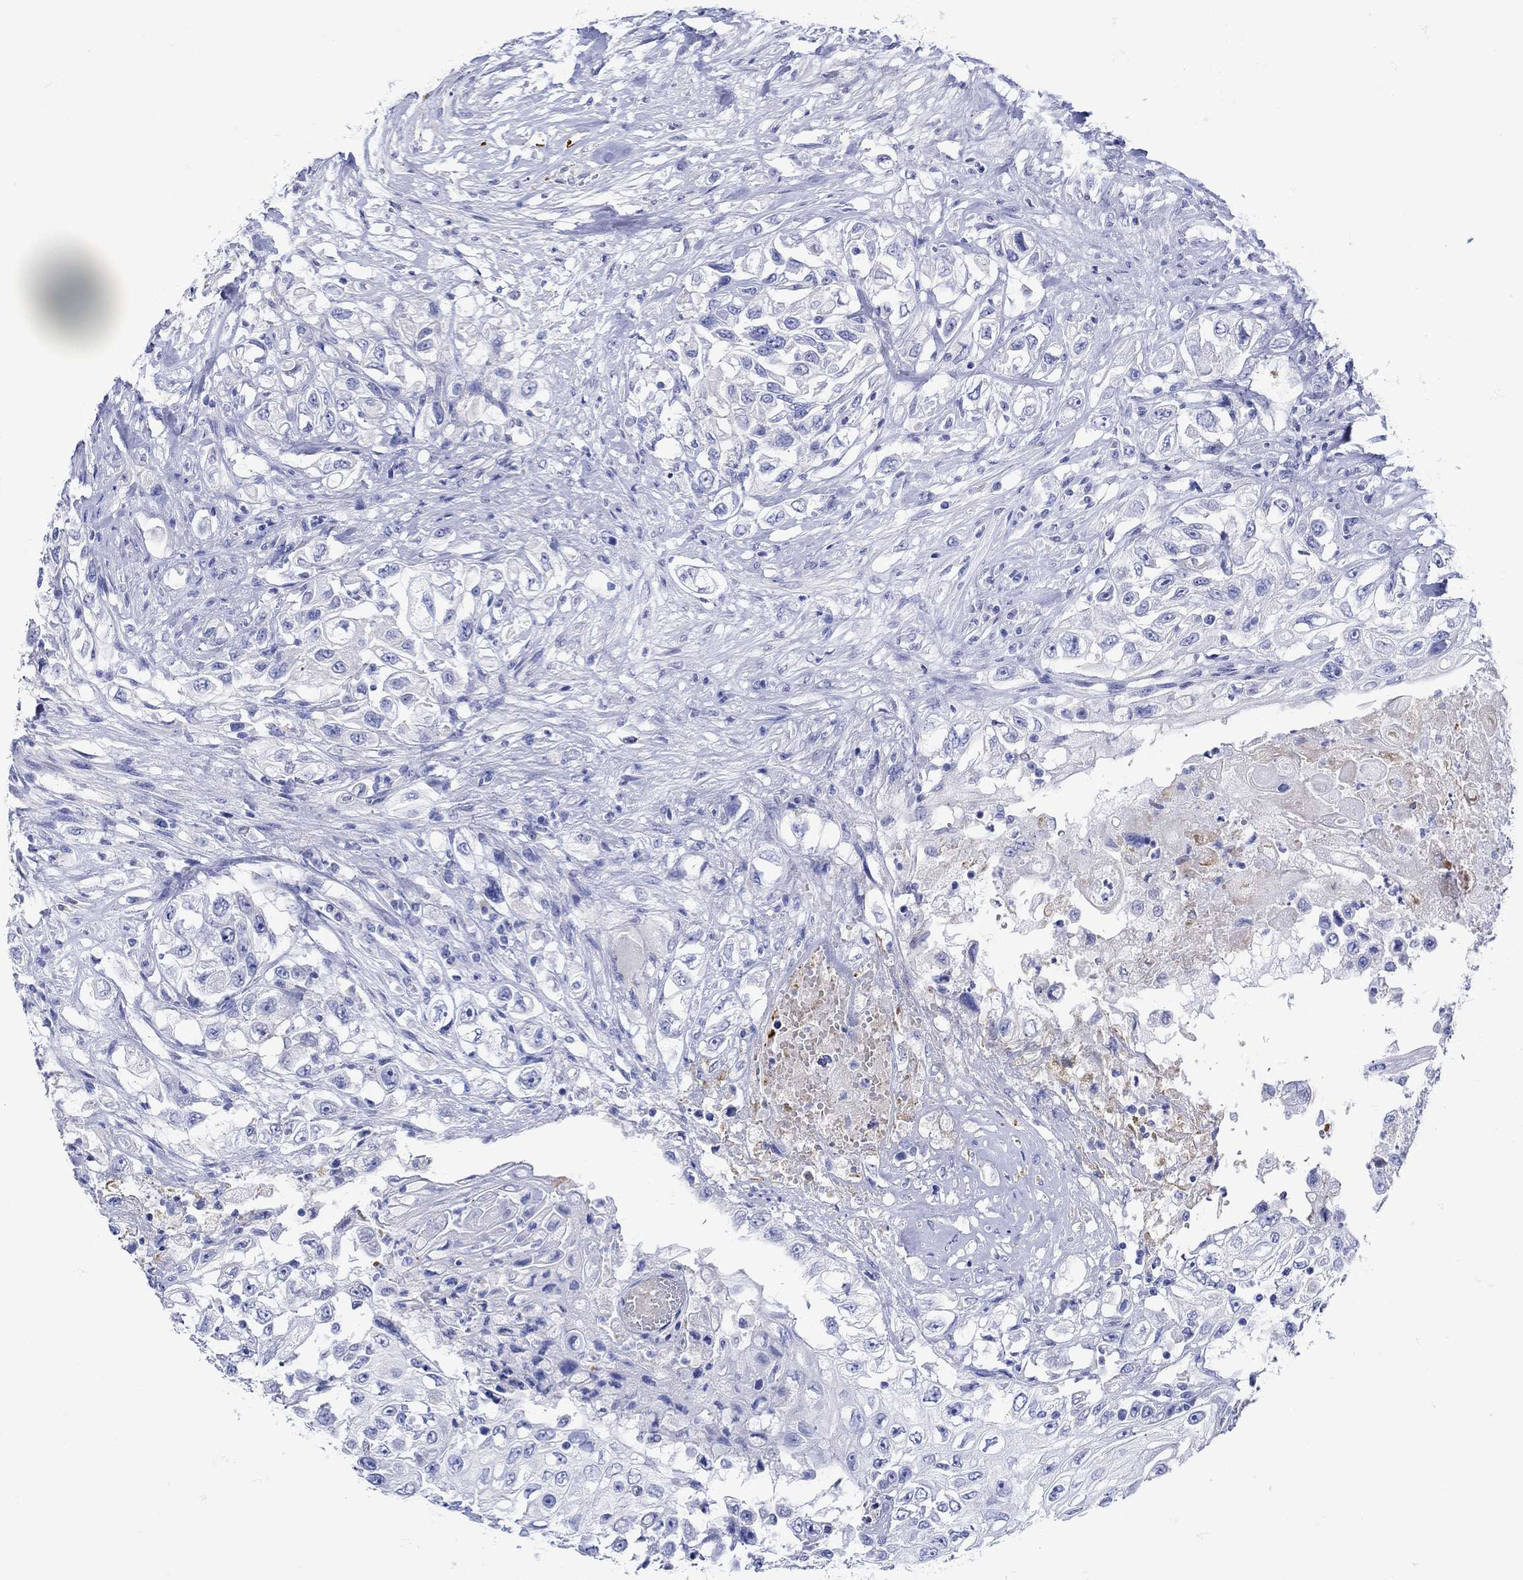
{"staining": {"intensity": "negative", "quantity": "none", "location": "none"}, "tissue": "urothelial cancer", "cell_type": "Tumor cells", "image_type": "cancer", "snomed": [{"axis": "morphology", "description": "Urothelial carcinoma, High grade"}, {"axis": "topography", "description": "Urinary bladder"}], "caption": "Tumor cells show no significant expression in high-grade urothelial carcinoma. The staining was performed using DAB (3,3'-diaminobenzidine) to visualize the protein expression in brown, while the nuclei were stained in blue with hematoxylin (Magnification: 20x).", "gene": "ANKMY1", "patient": {"sex": "female", "age": 56}}